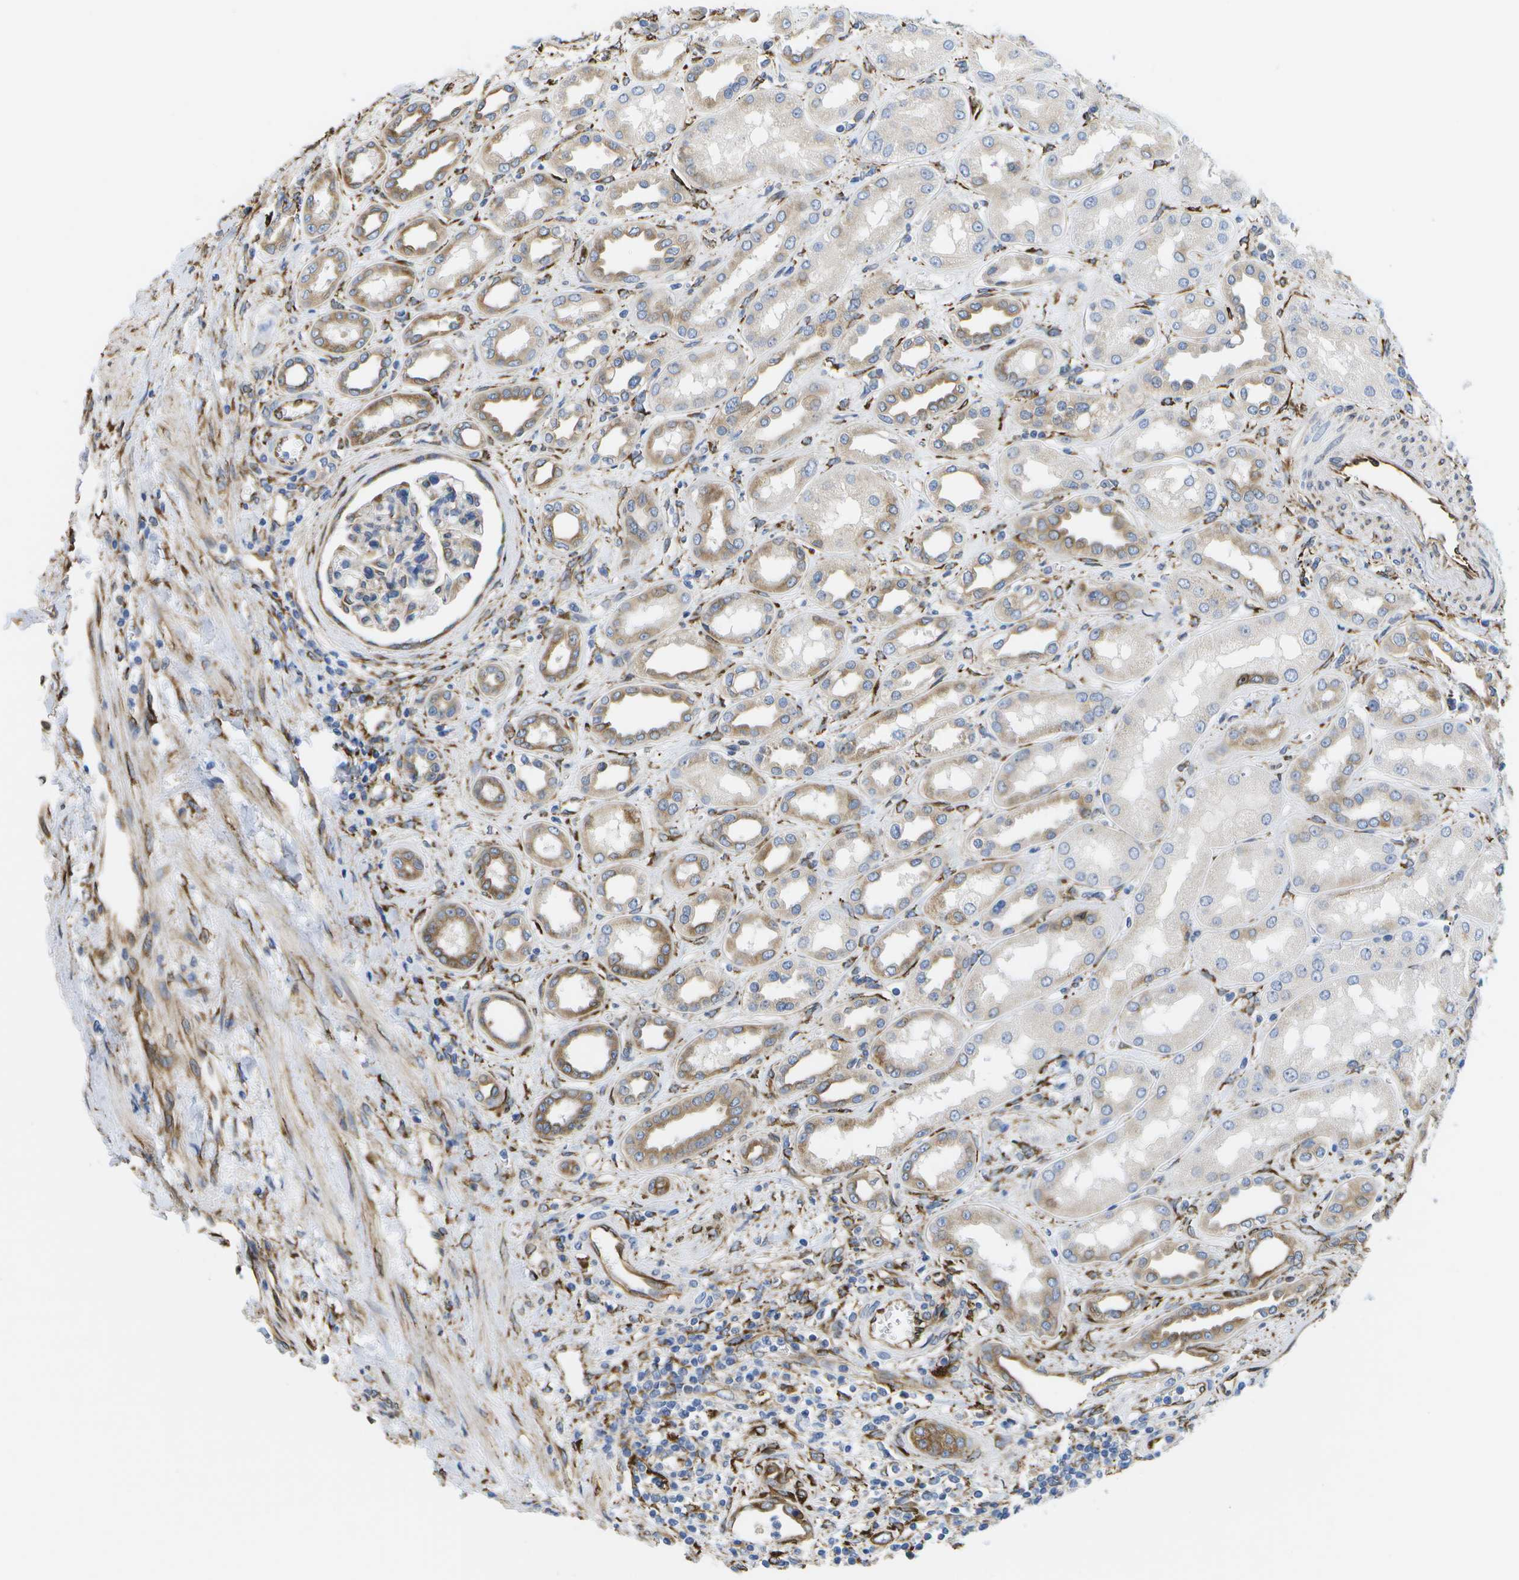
{"staining": {"intensity": "moderate", "quantity": "<25%", "location": "cytoplasmic/membranous"}, "tissue": "kidney", "cell_type": "Cells in glomeruli", "image_type": "normal", "snomed": [{"axis": "morphology", "description": "Normal tissue, NOS"}, {"axis": "topography", "description": "Kidney"}], "caption": "Protein analysis of unremarkable kidney shows moderate cytoplasmic/membranous positivity in about <25% of cells in glomeruli. The protein is shown in brown color, while the nuclei are stained blue.", "gene": "ZDHHC17", "patient": {"sex": "male", "age": 59}}